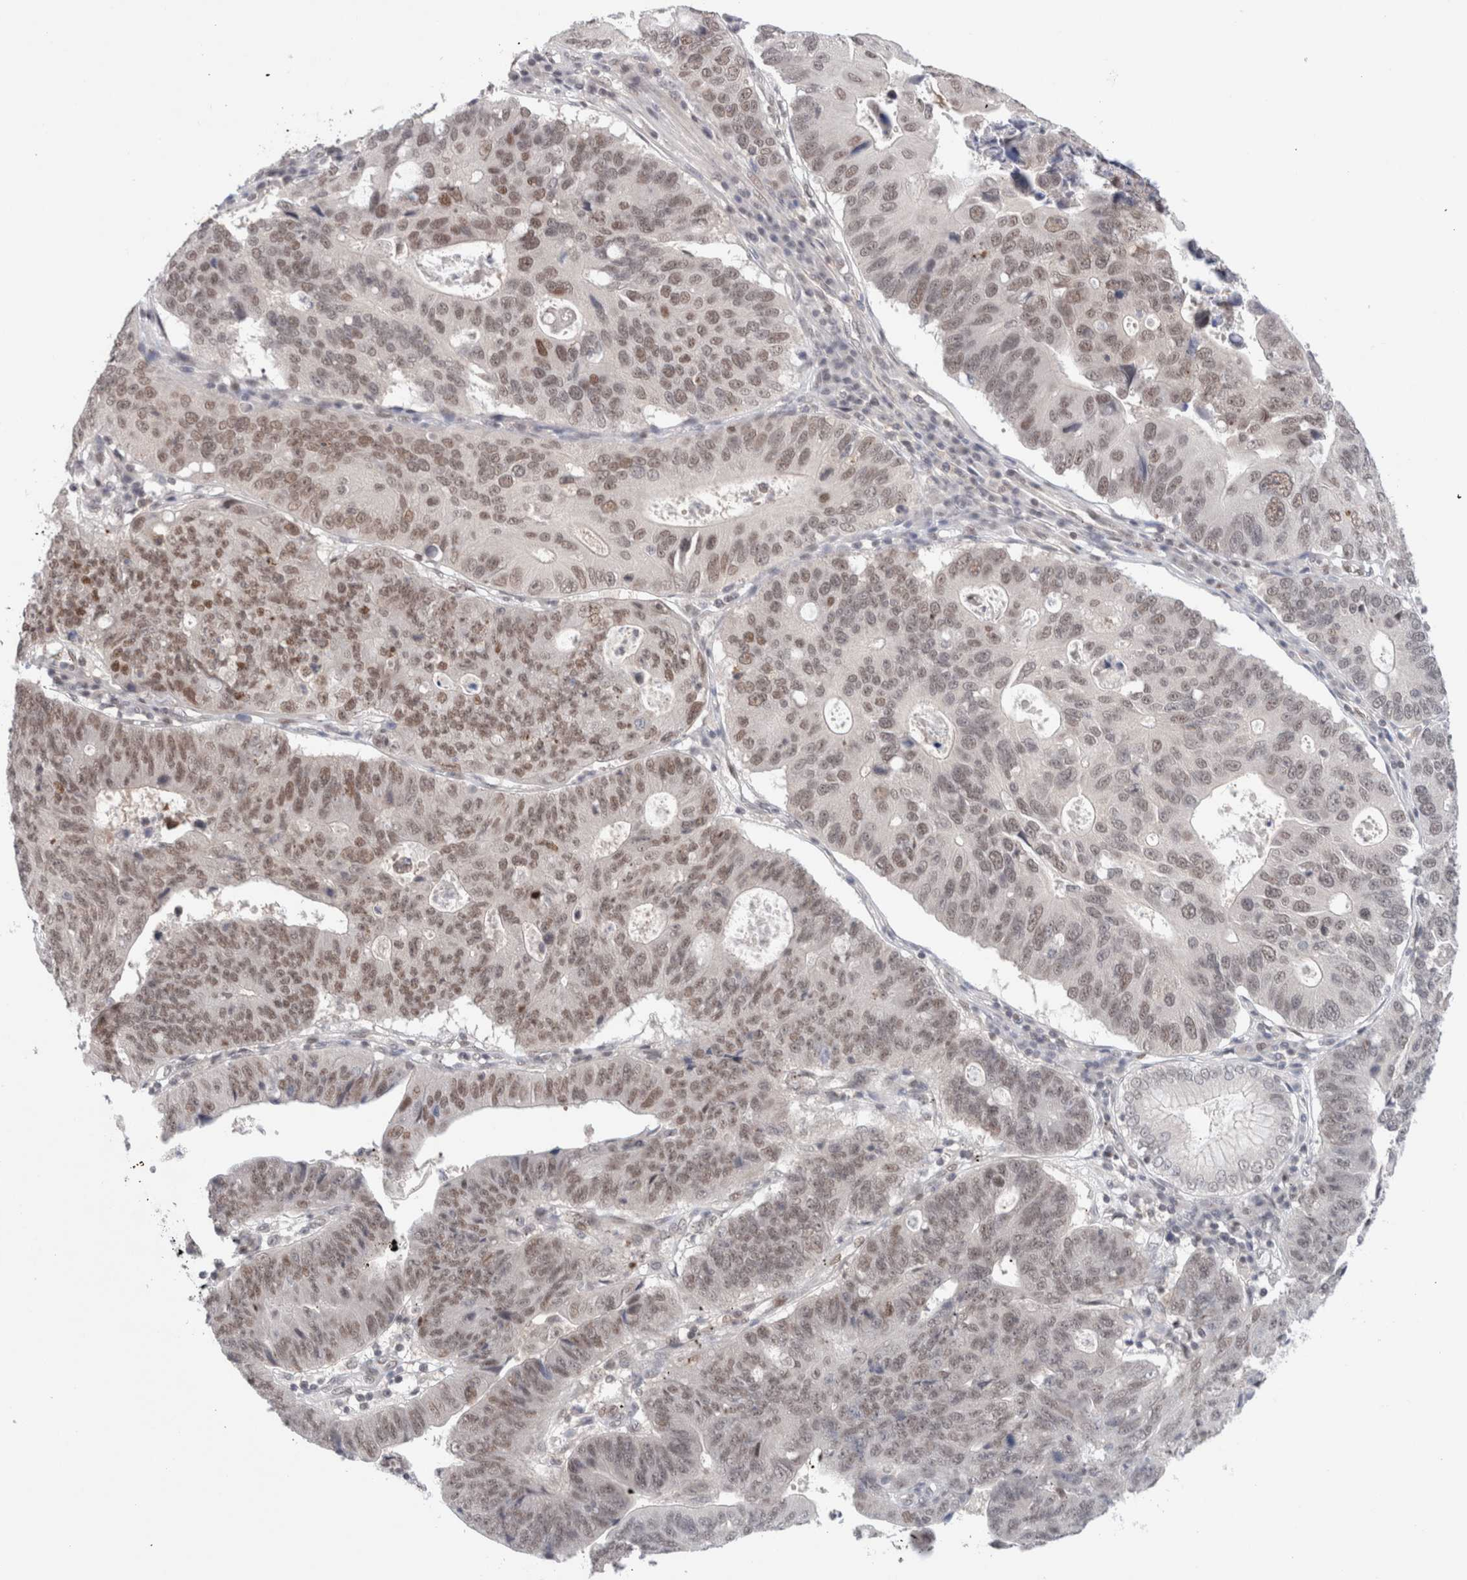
{"staining": {"intensity": "weak", "quantity": "25%-75%", "location": "nuclear"}, "tissue": "stomach cancer", "cell_type": "Tumor cells", "image_type": "cancer", "snomed": [{"axis": "morphology", "description": "Adenocarcinoma, NOS"}, {"axis": "topography", "description": "Stomach"}], "caption": "Brown immunohistochemical staining in stomach adenocarcinoma displays weak nuclear expression in about 25%-75% of tumor cells. Using DAB (brown) and hematoxylin (blue) stains, captured at high magnification using brightfield microscopy.", "gene": "GATAD2A", "patient": {"sex": "male", "age": 59}}